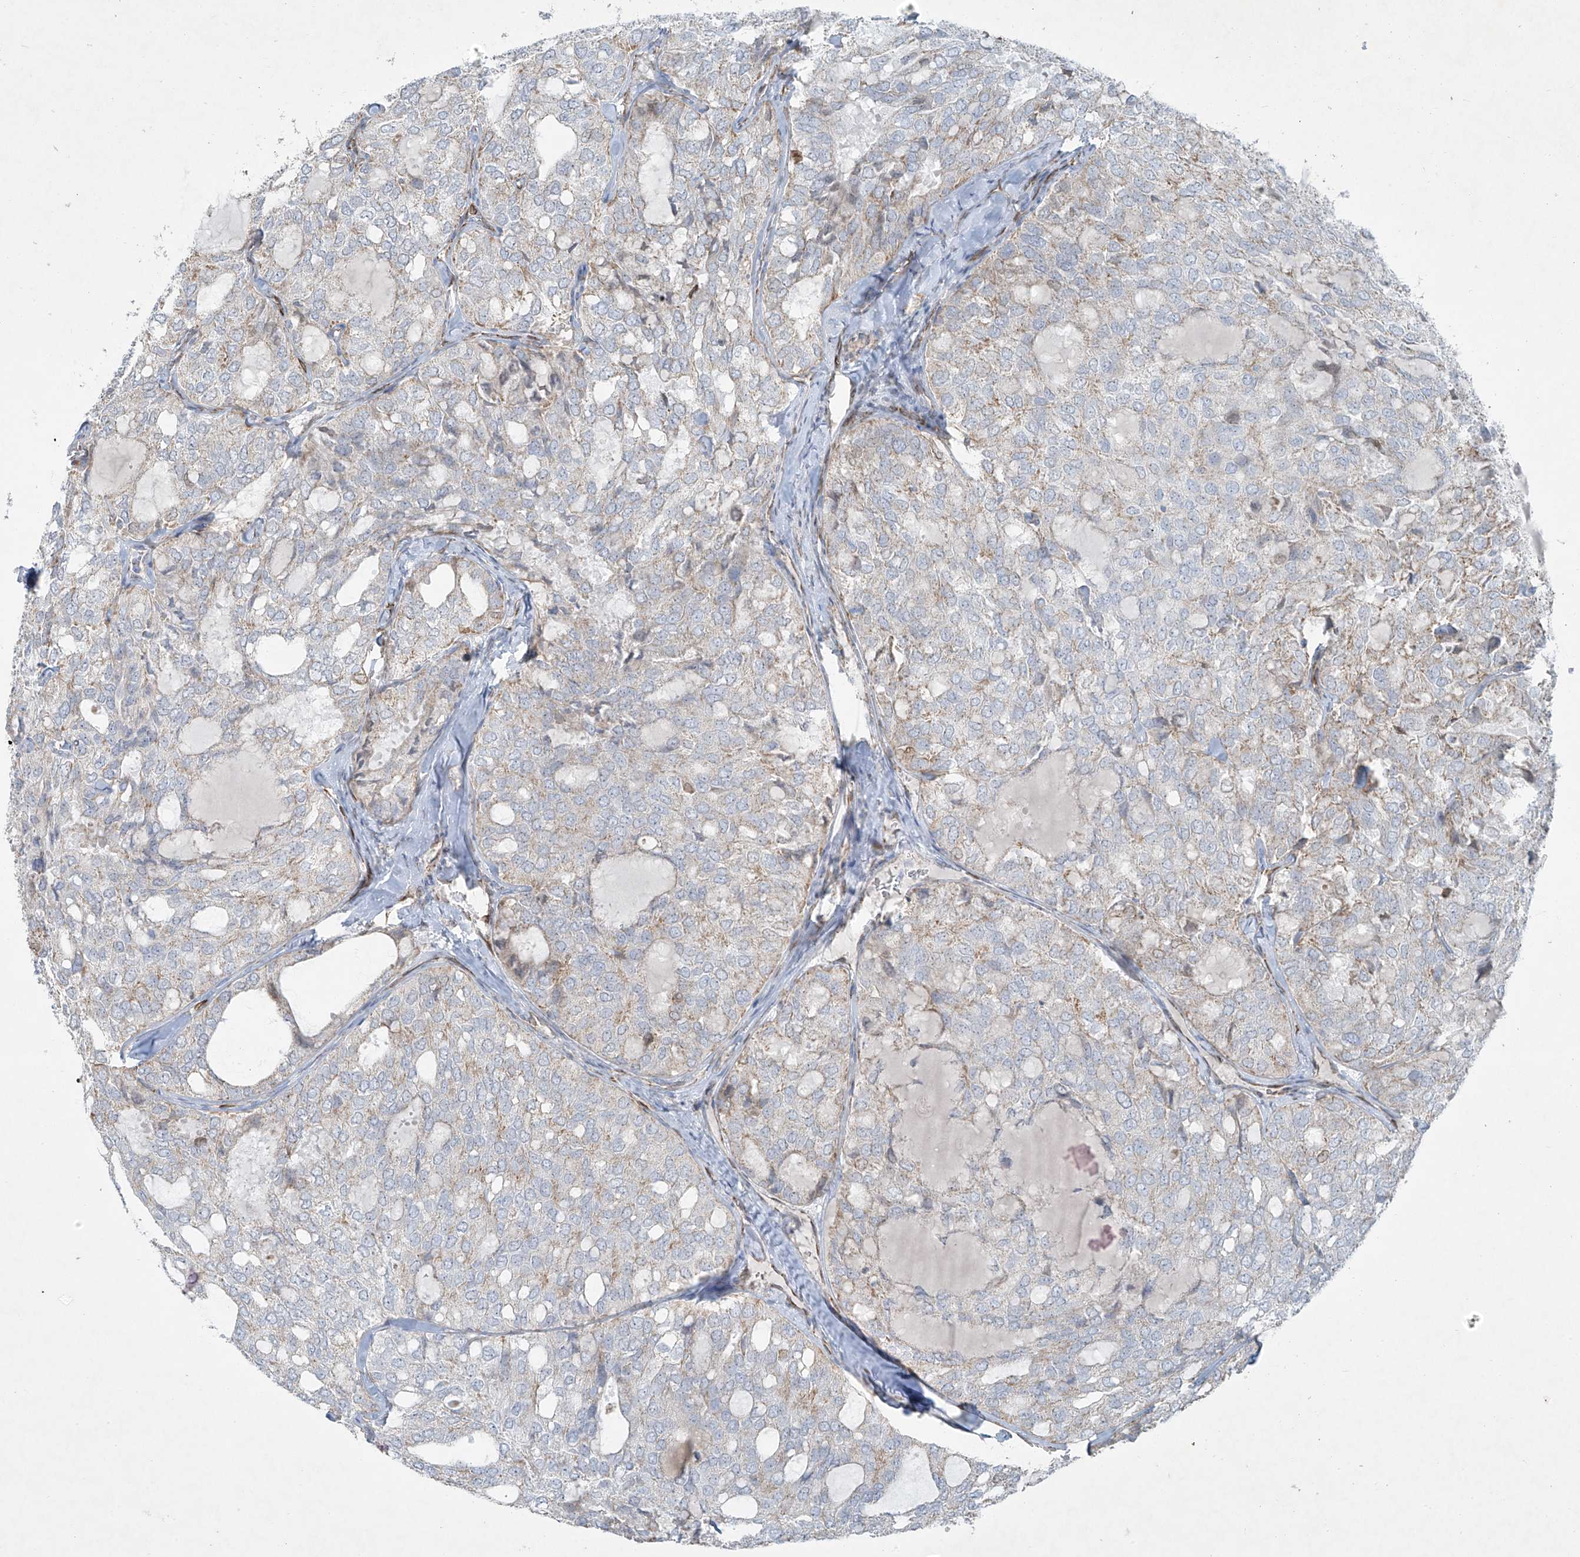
{"staining": {"intensity": "weak", "quantity": "<25%", "location": "cytoplasmic/membranous"}, "tissue": "thyroid cancer", "cell_type": "Tumor cells", "image_type": "cancer", "snomed": [{"axis": "morphology", "description": "Follicular adenoma carcinoma, NOS"}, {"axis": "topography", "description": "Thyroid gland"}], "caption": "IHC image of neoplastic tissue: human thyroid cancer (follicular adenoma carcinoma) stained with DAB (3,3'-diaminobenzidine) reveals no significant protein staining in tumor cells. The staining was performed using DAB to visualize the protein expression in brown, while the nuclei were stained in blue with hematoxylin (Magnification: 20x).", "gene": "SMDT1", "patient": {"sex": "male", "age": 75}}